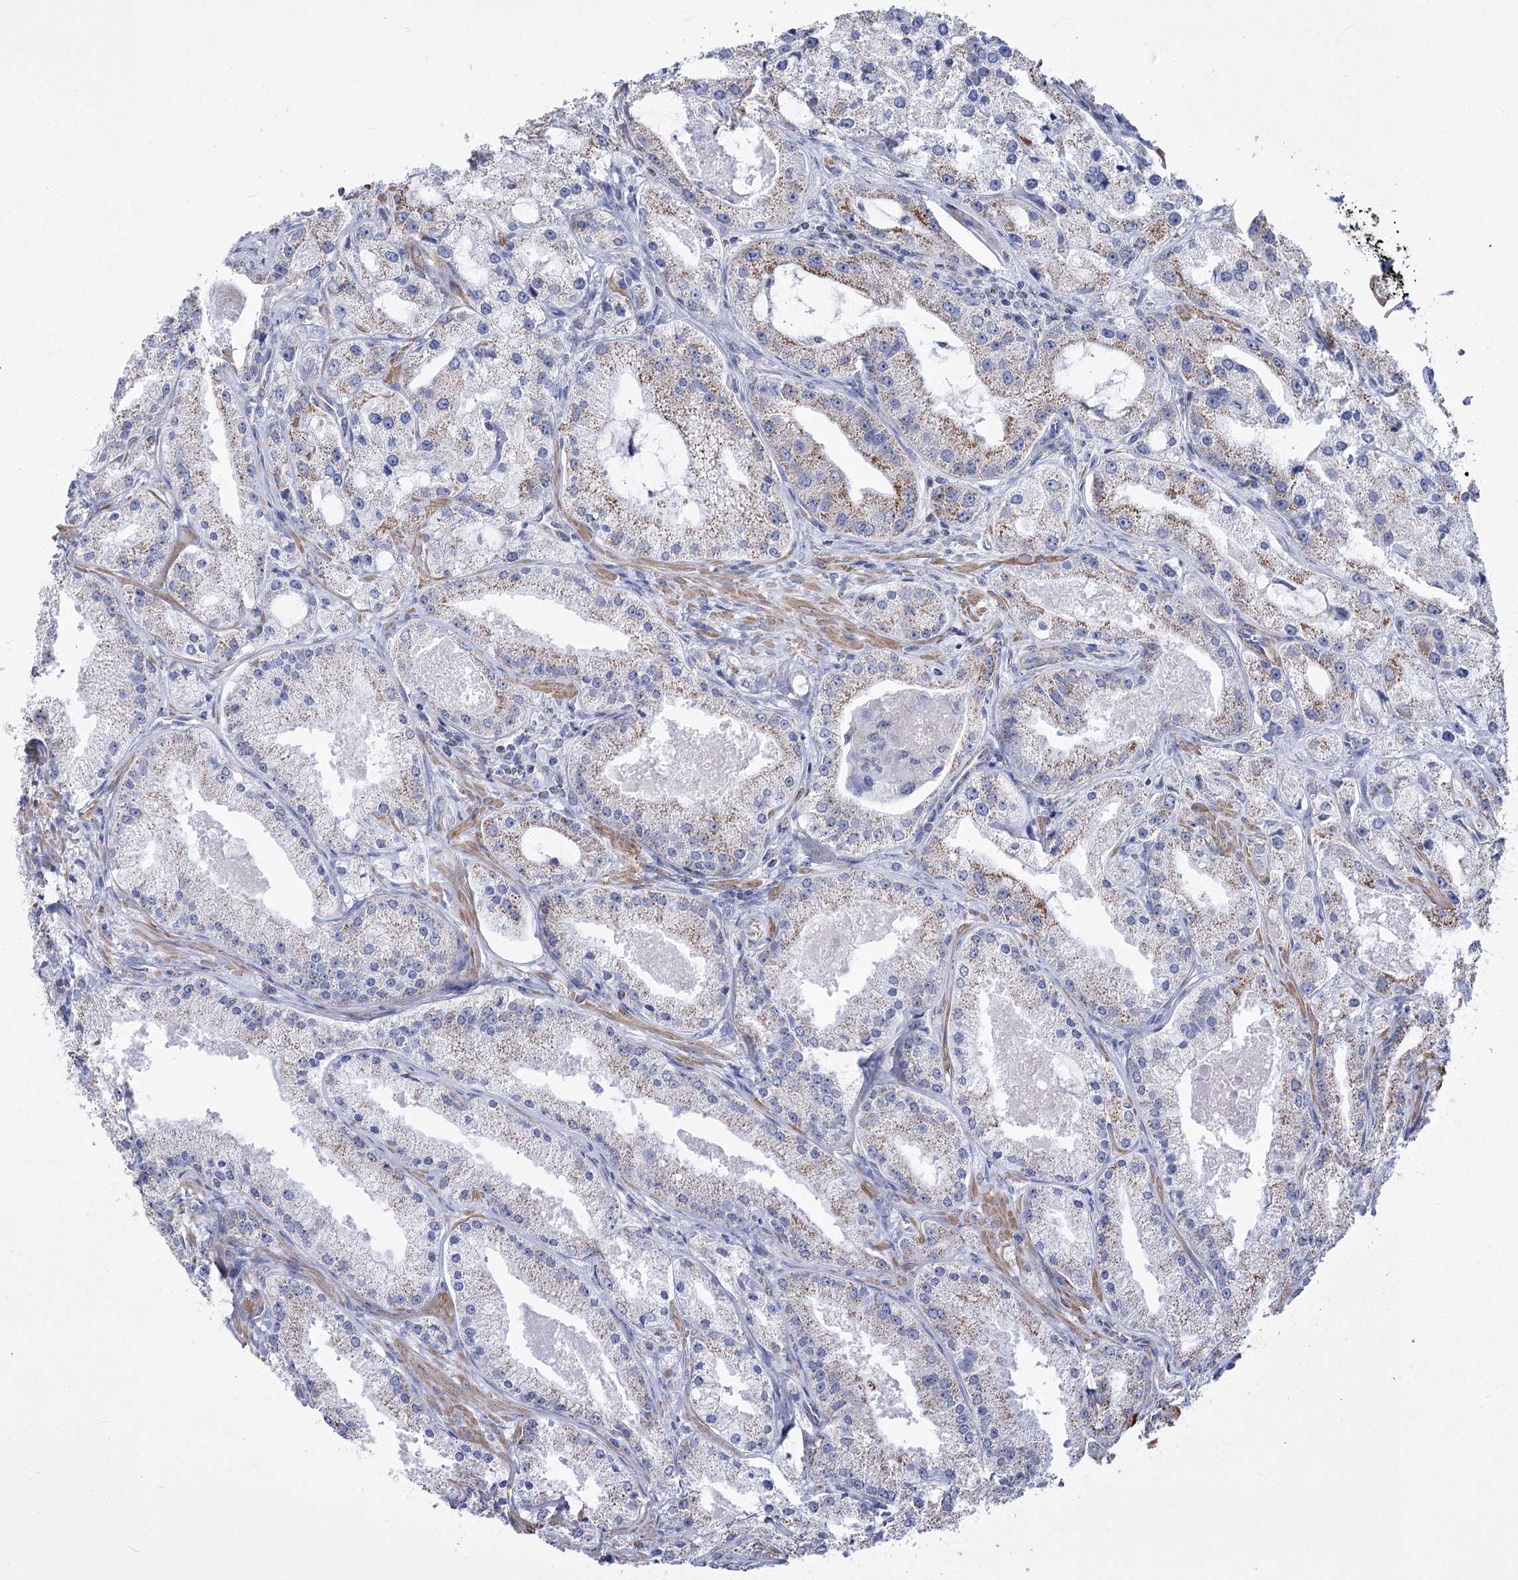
{"staining": {"intensity": "moderate", "quantity": "<25%", "location": "cytoplasmic/membranous"}, "tissue": "prostate cancer", "cell_type": "Tumor cells", "image_type": "cancer", "snomed": [{"axis": "morphology", "description": "Adenocarcinoma, Low grade"}, {"axis": "topography", "description": "Prostate"}], "caption": "Immunohistochemical staining of human prostate low-grade adenocarcinoma displays low levels of moderate cytoplasmic/membranous expression in approximately <25% of tumor cells.", "gene": "PDHB", "patient": {"sex": "male", "age": 69}}